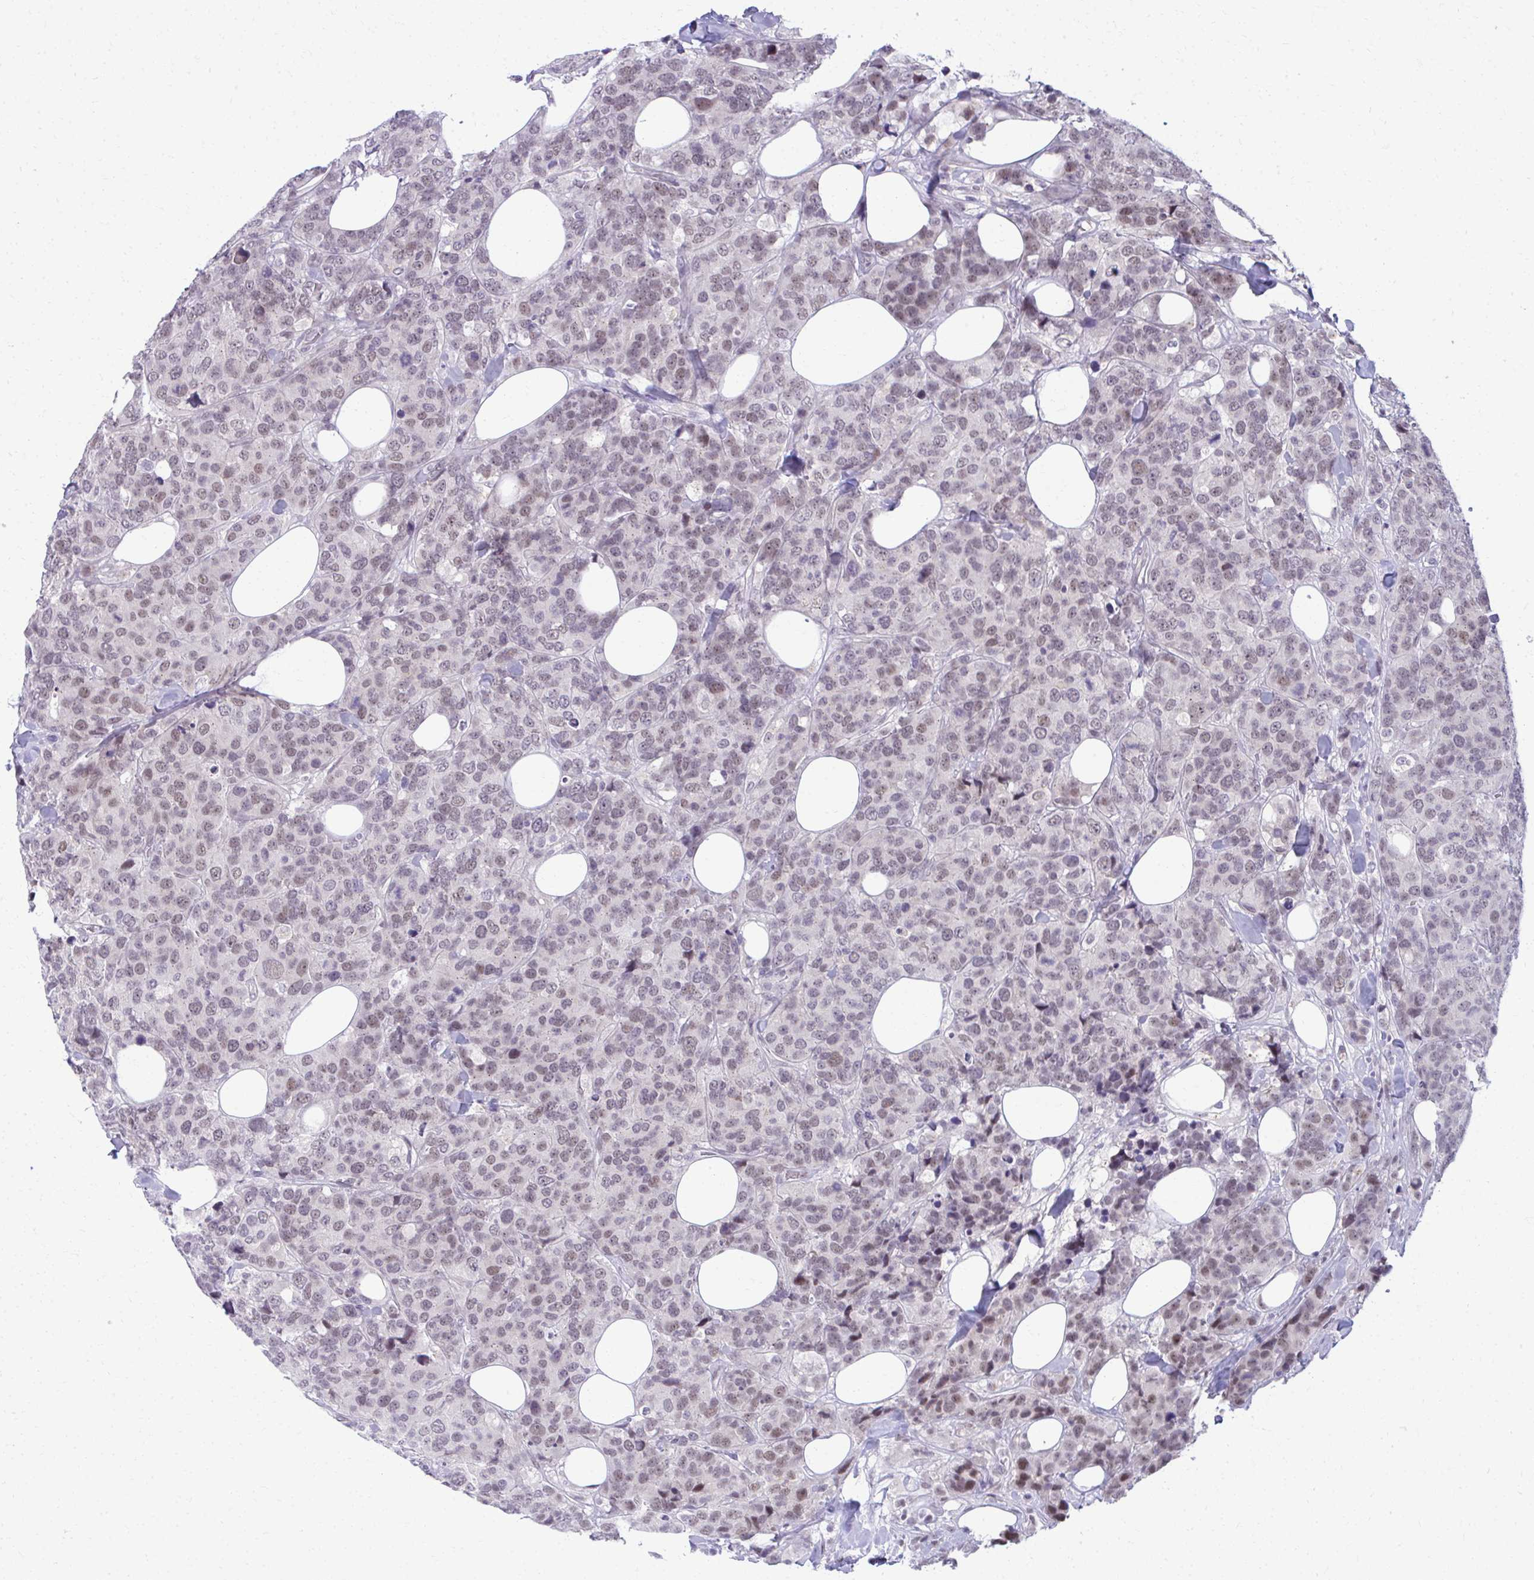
{"staining": {"intensity": "weak", "quantity": "25%-75%", "location": "nuclear"}, "tissue": "breast cancer", "cell_type": "Tumor cells", "image_type": "cancer", "snomed": [{"axis": "morphology", "description": "Lobular carcinoma"}, {"axis": "topography", "description": "Breast"}], "caption": "Breast cancer stained with a brown dye reveals weak nuclear positive expression in approximately 25%-75% of tumor cells.", "gene": "MAF1", "patient": {"sex": "female", "age": 59}}